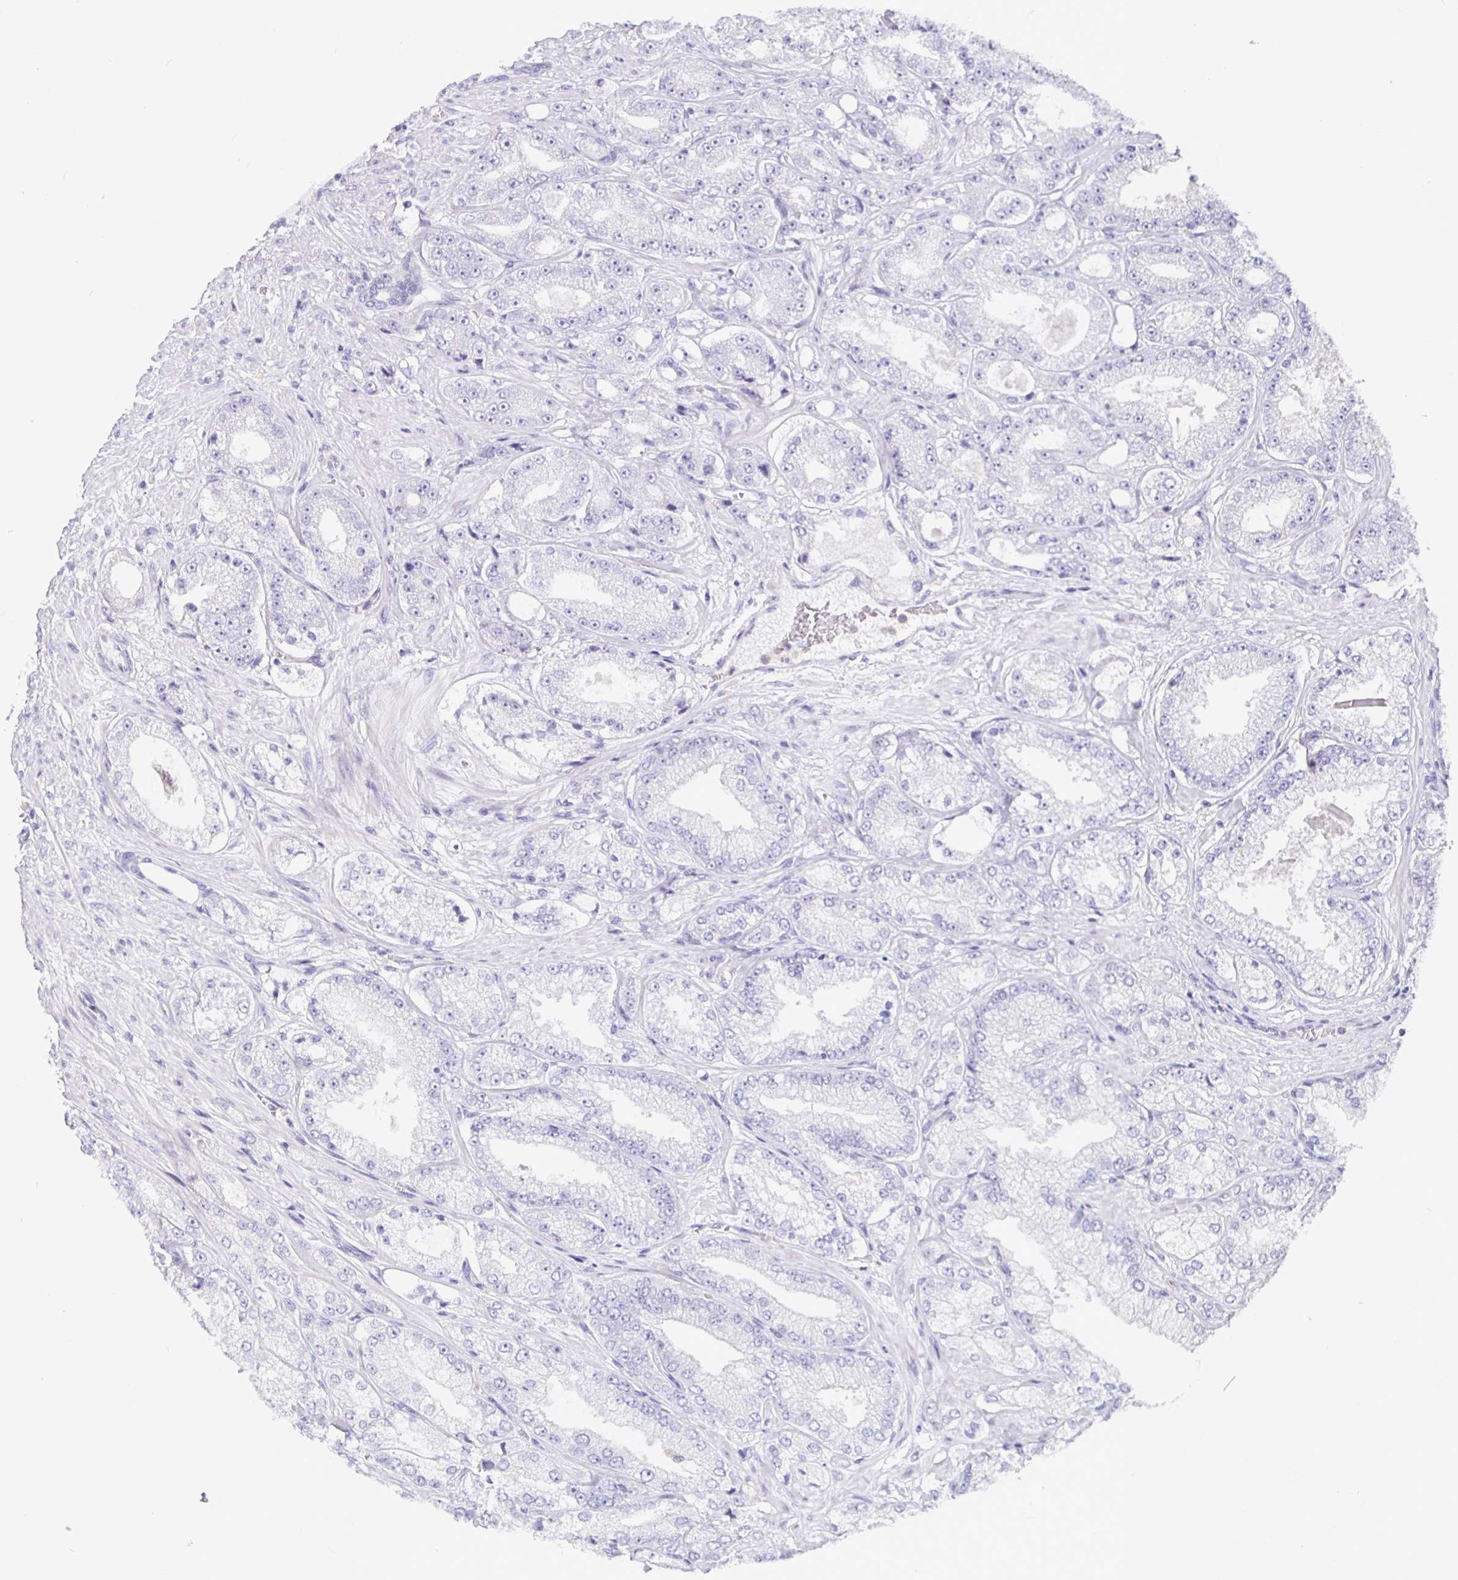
{"staining": {"intensity": "negative", "quantity": "none", "location": "none"}, "tissue": "prostate cancer", "cell_type": "Tumor cells", "image_type": "cancer", "snomed": [{"axis": "morphology", "description": "Normal tissue, NOS"}, {"axis": "morphology", "description": "Adenocarcinoma, High grade"}, {"axis": "topography", "description": "Prostate"}, {"axis": "topography", "description": "Peripheral nerve tissue"}], "caption": "DAB immunohistochemical staining of human prostate cancer displays no significant staining in tumor cells.", "gene": "SIRPA", "patient": {"sex": "male", "age": 68}}